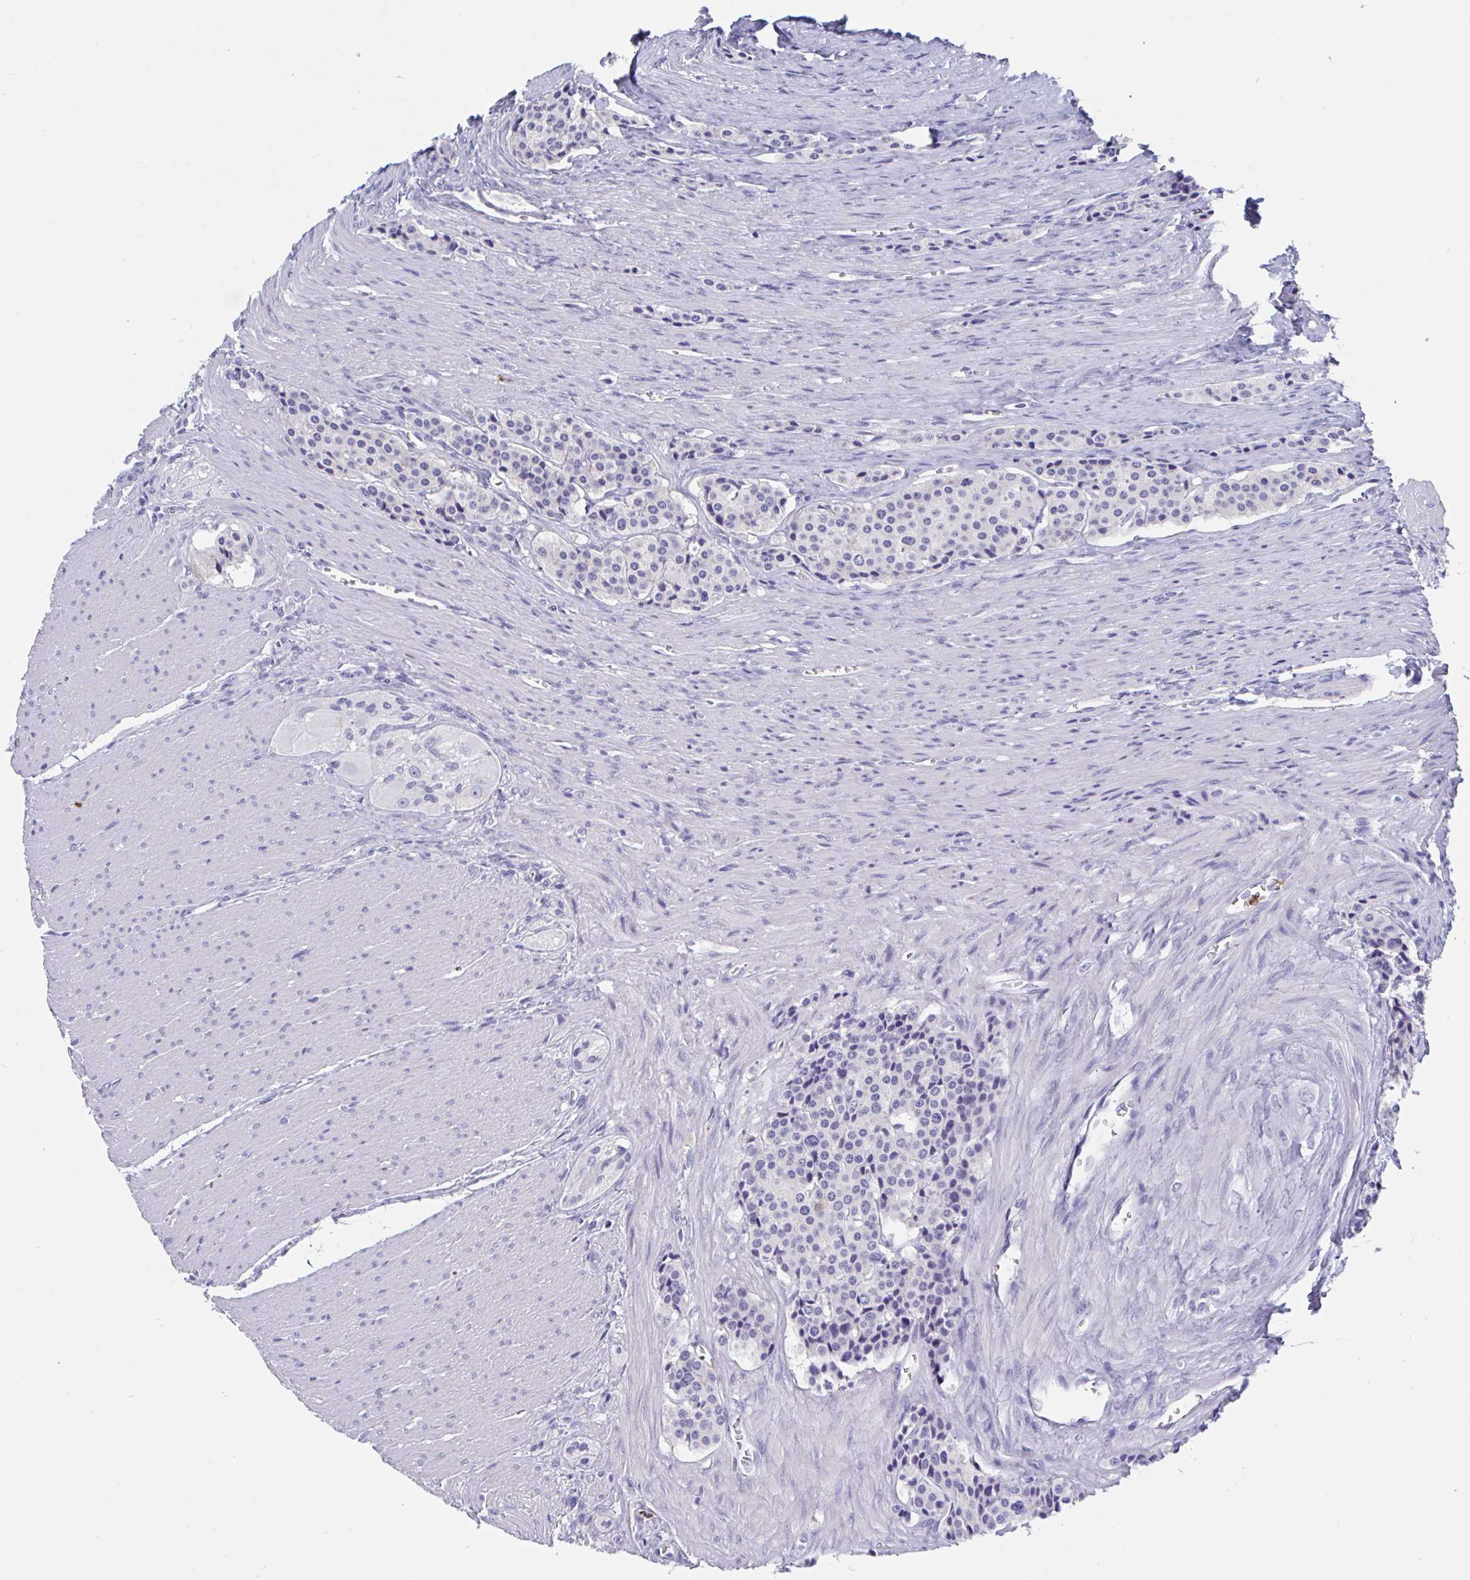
{"staining": {"intensity": "negative", "quantity": "none", "location": "none"}, "tissue": "carcinoid", "cell_type": "Tumor cells", "image_type": "cancer", "snomed": [{"axis": "morphology", "description": "Carcinoid, malignant, NOS"}, {"axis": "topography", "description": "Small intestine"}], "caption": "This is an immunohistochemistry (IHC) micrograph of human carcinoid. There is no positivity in tumor cells.", "gene": "ZNHIT2", "patient": {"sex": "male", "age": 73}}